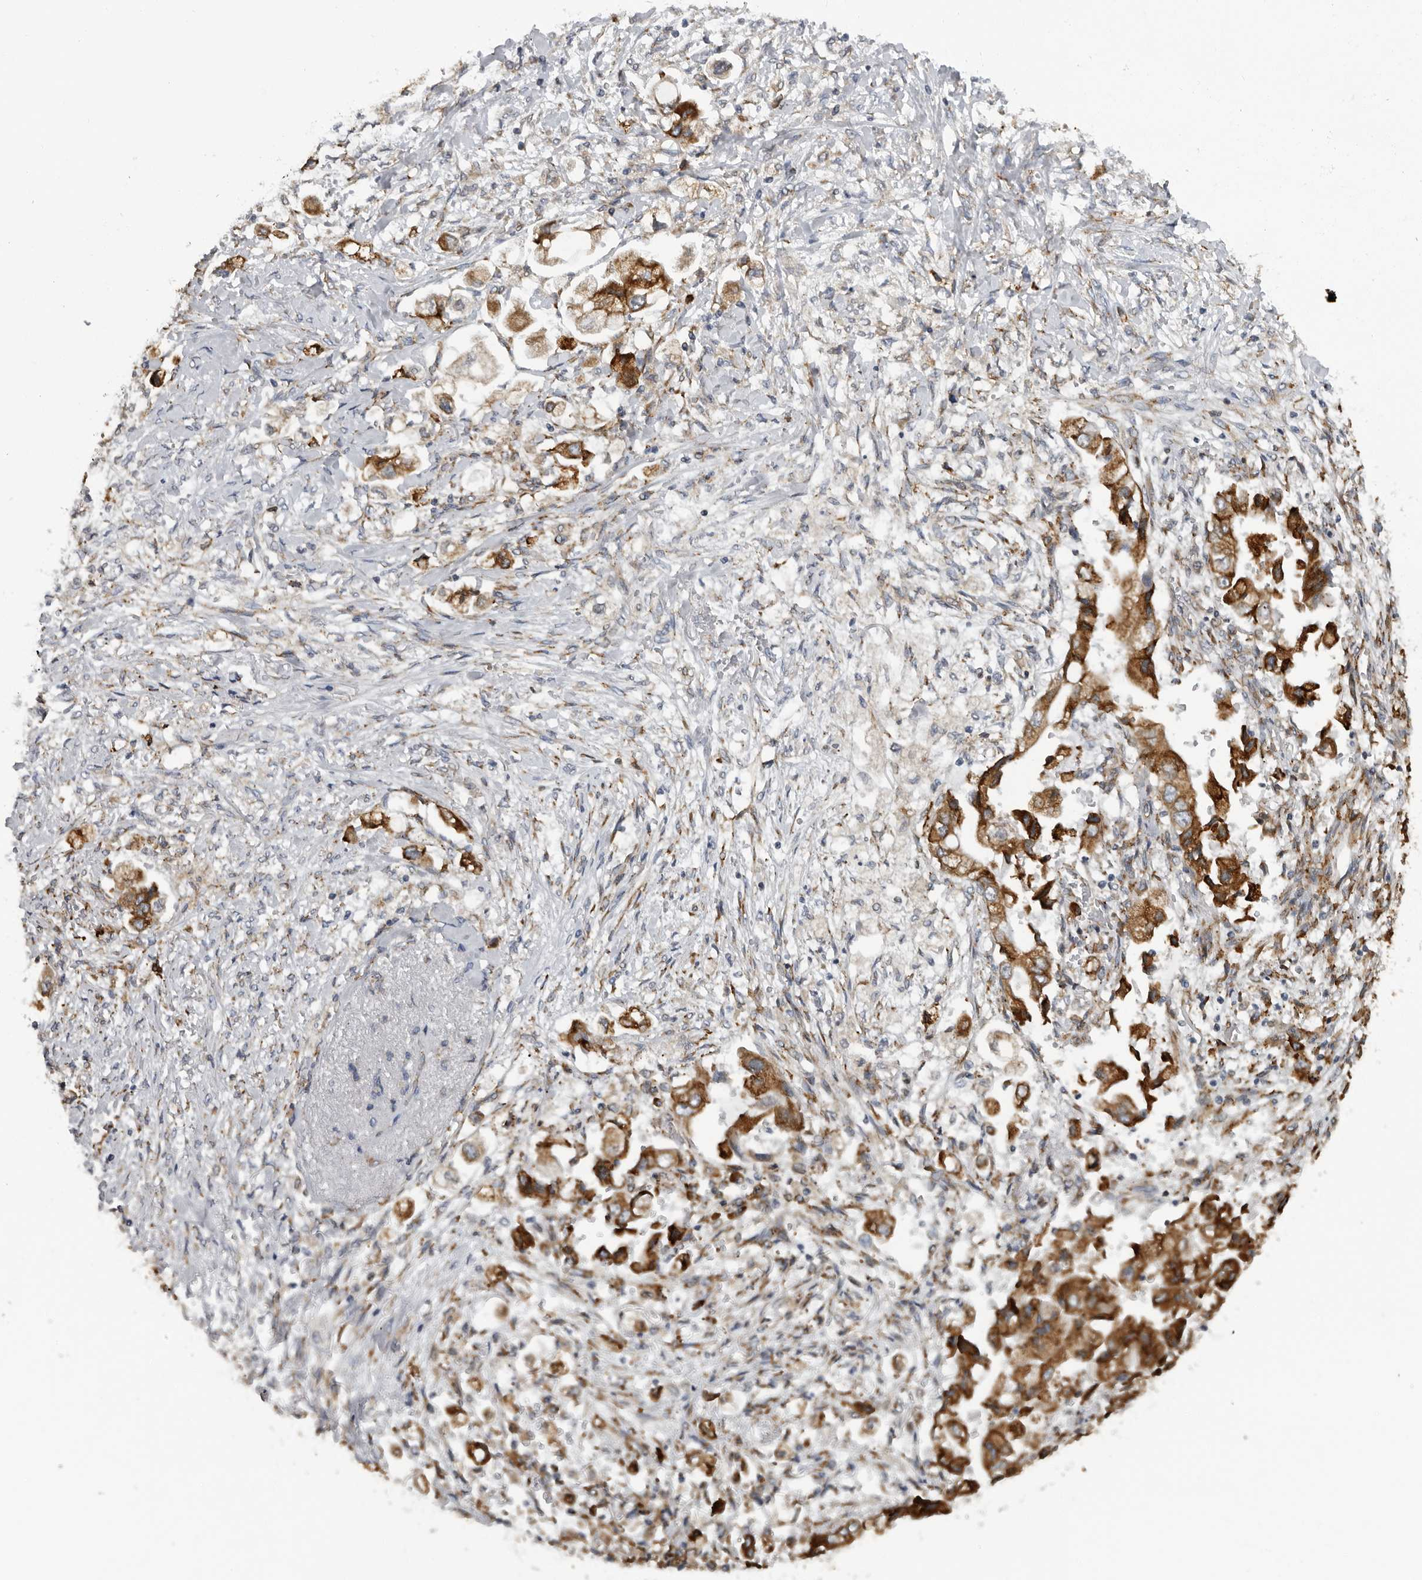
{"staining": {"intensity": "strong", "quantity": ">75%", "location": "cytoplasmic/membranous"}, "tissue": "stomach cancer", "cell_type": "Tumor cells", "image_type": "cancer", "snomed": [{"axis": "morphology", "description": "Adenocarcinoma, NOS"}, {"axis": "topography", "description": "Stomach"}], "caption": "High-magnification brightfield microscopy of stomach adenocarcinoma stained with DAB (3,3'-diaminobenzidine) (brown) and counterstained with hematoxylin (blue). tumor cells exhibit strong cytoplasmic/membranous staining is present in about>75% of cells. (Brightfield microscopy of DAB IHC at high magnification).", "gene": "ALPK2", "patient": {"sex": "male", "age": 62}}